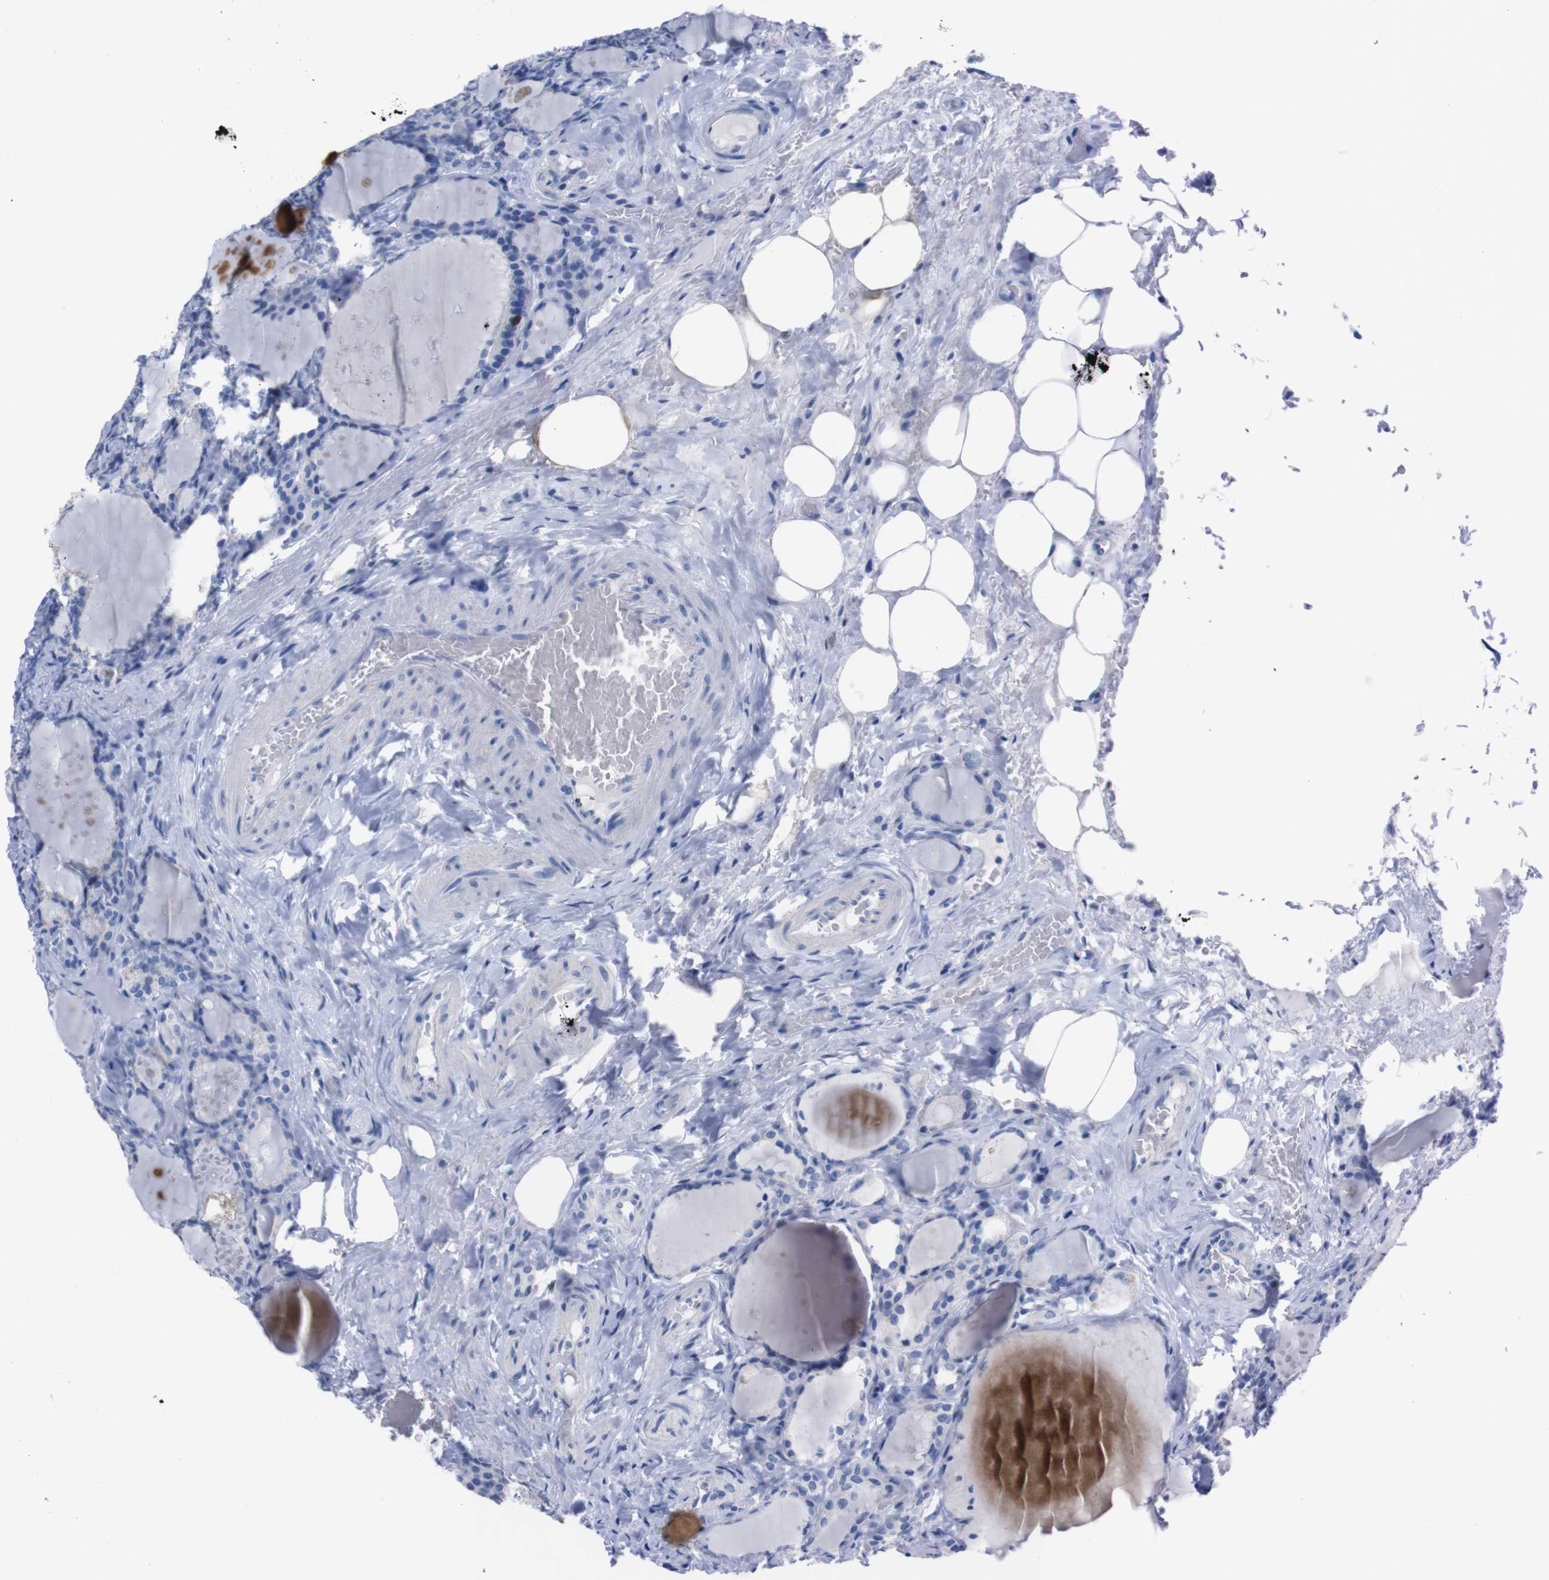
{"staining": {"intensity": "negative", "quantity": "none", "location": "none"}, "tissue": "parathyroid gland", "cell_type": "Glandular cells", "image_type": "normal", "snomed": [{"axis": "morphology", "description": "Normal tissue, NOS"}, {"axis": "topography", "description": "Parathyroid gland"}], "caption": "A histopathology image of parathyroid gland stained for a protein displays no brown staining in glandular cells.", "gene": "P2RY12", "patient": {"sex": "female", "age": 57}}